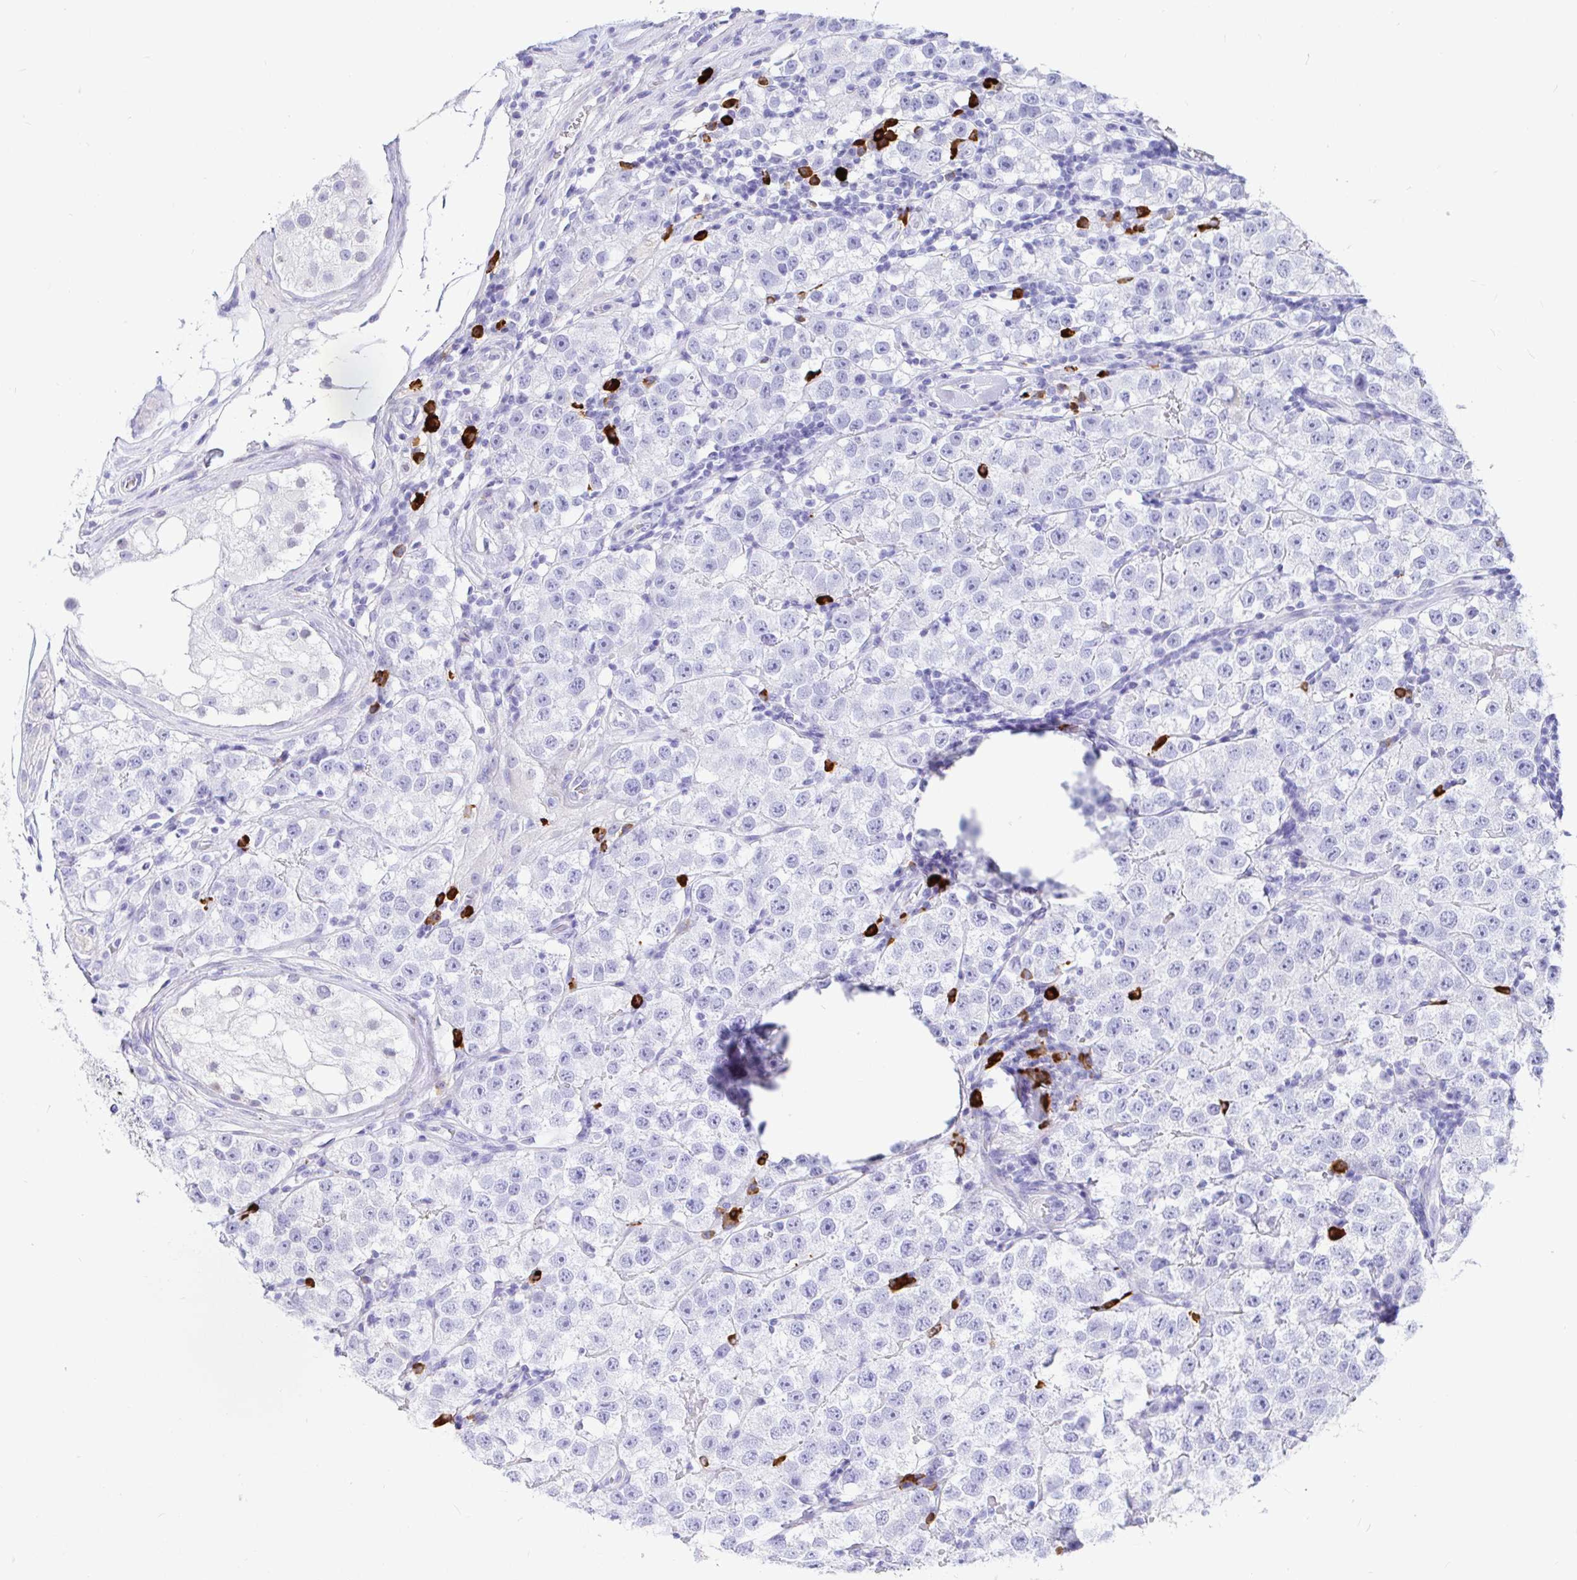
{"staining": {"intensity": "negative", "quantity": "none", "location": "none"}, "tissue": "testis cancer", "cell_type": "Tumor cells", "image_type": "cancer", "snomed": [{"axis": "morphology", "description": "Seminoma, NOS"}, {"axis": "topography", "description": "Testis"}], "caption": "This is an immunohistochemistry micrograph of human testis cancer. There is no staining in tumor cells.", "gene": "CCDC62", "patient": {"sex": "male", "age": 34}}